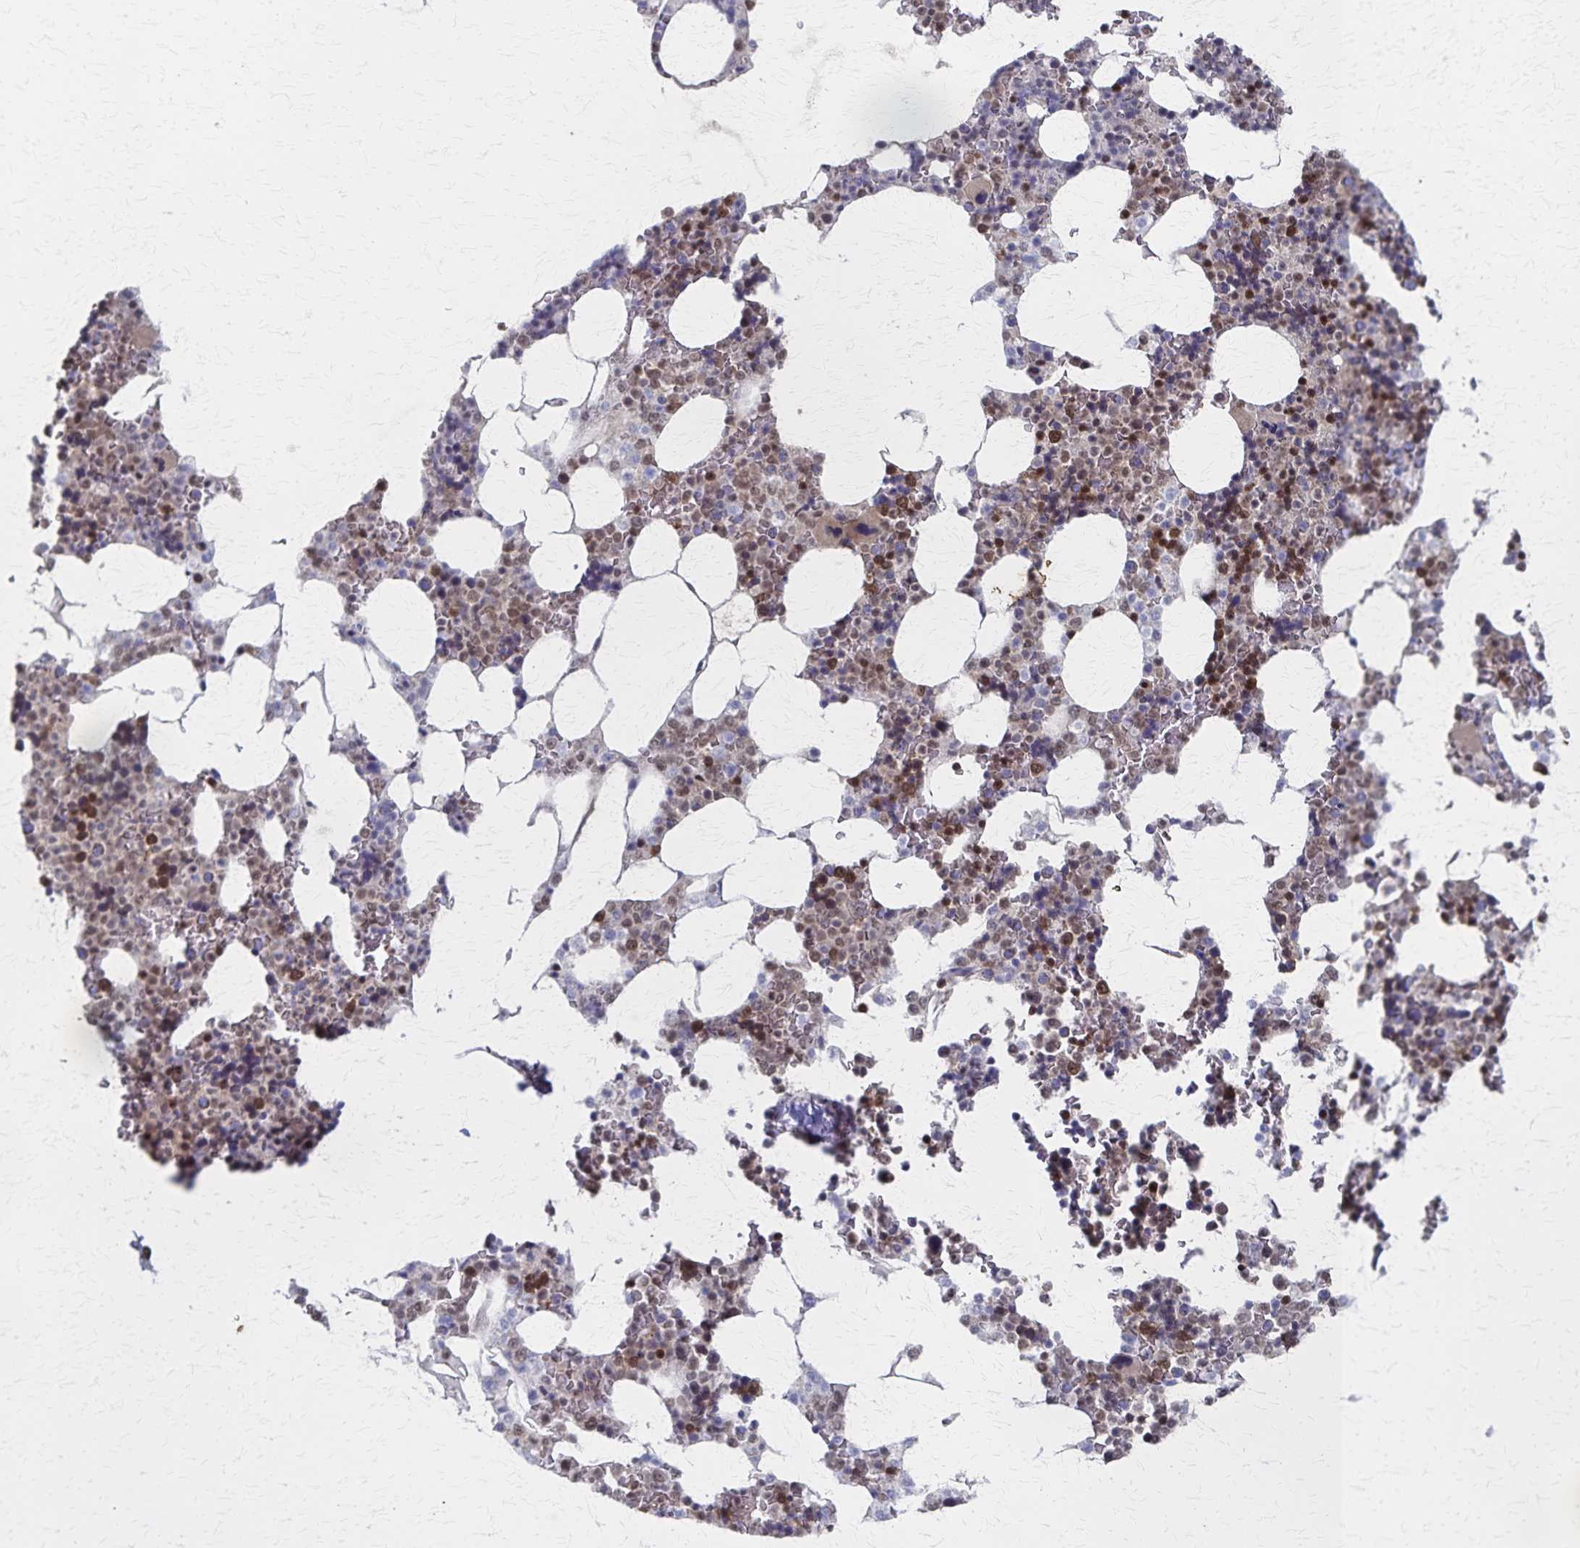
{"staining": {"intensity": "moderate", "quantity": "<25%", "location": "nuclear"}, "tissue": "bone marrow", "cell_type": "Hematopoietic cells", "image_type": "normal", "snomed": [{"axis": "morphology", "description": "Normal tissue, NOS"}, {"axis": "topography", "description": "Bone marrow"}], "caption": "About <25% of hematopoietic cells in unremarkable bone marrow display moderate nuclear protein expression as visualized by brown immunohistochemical staining.", "gene": "GTF2B", "patient": {"sex": "female", "age": 42}}